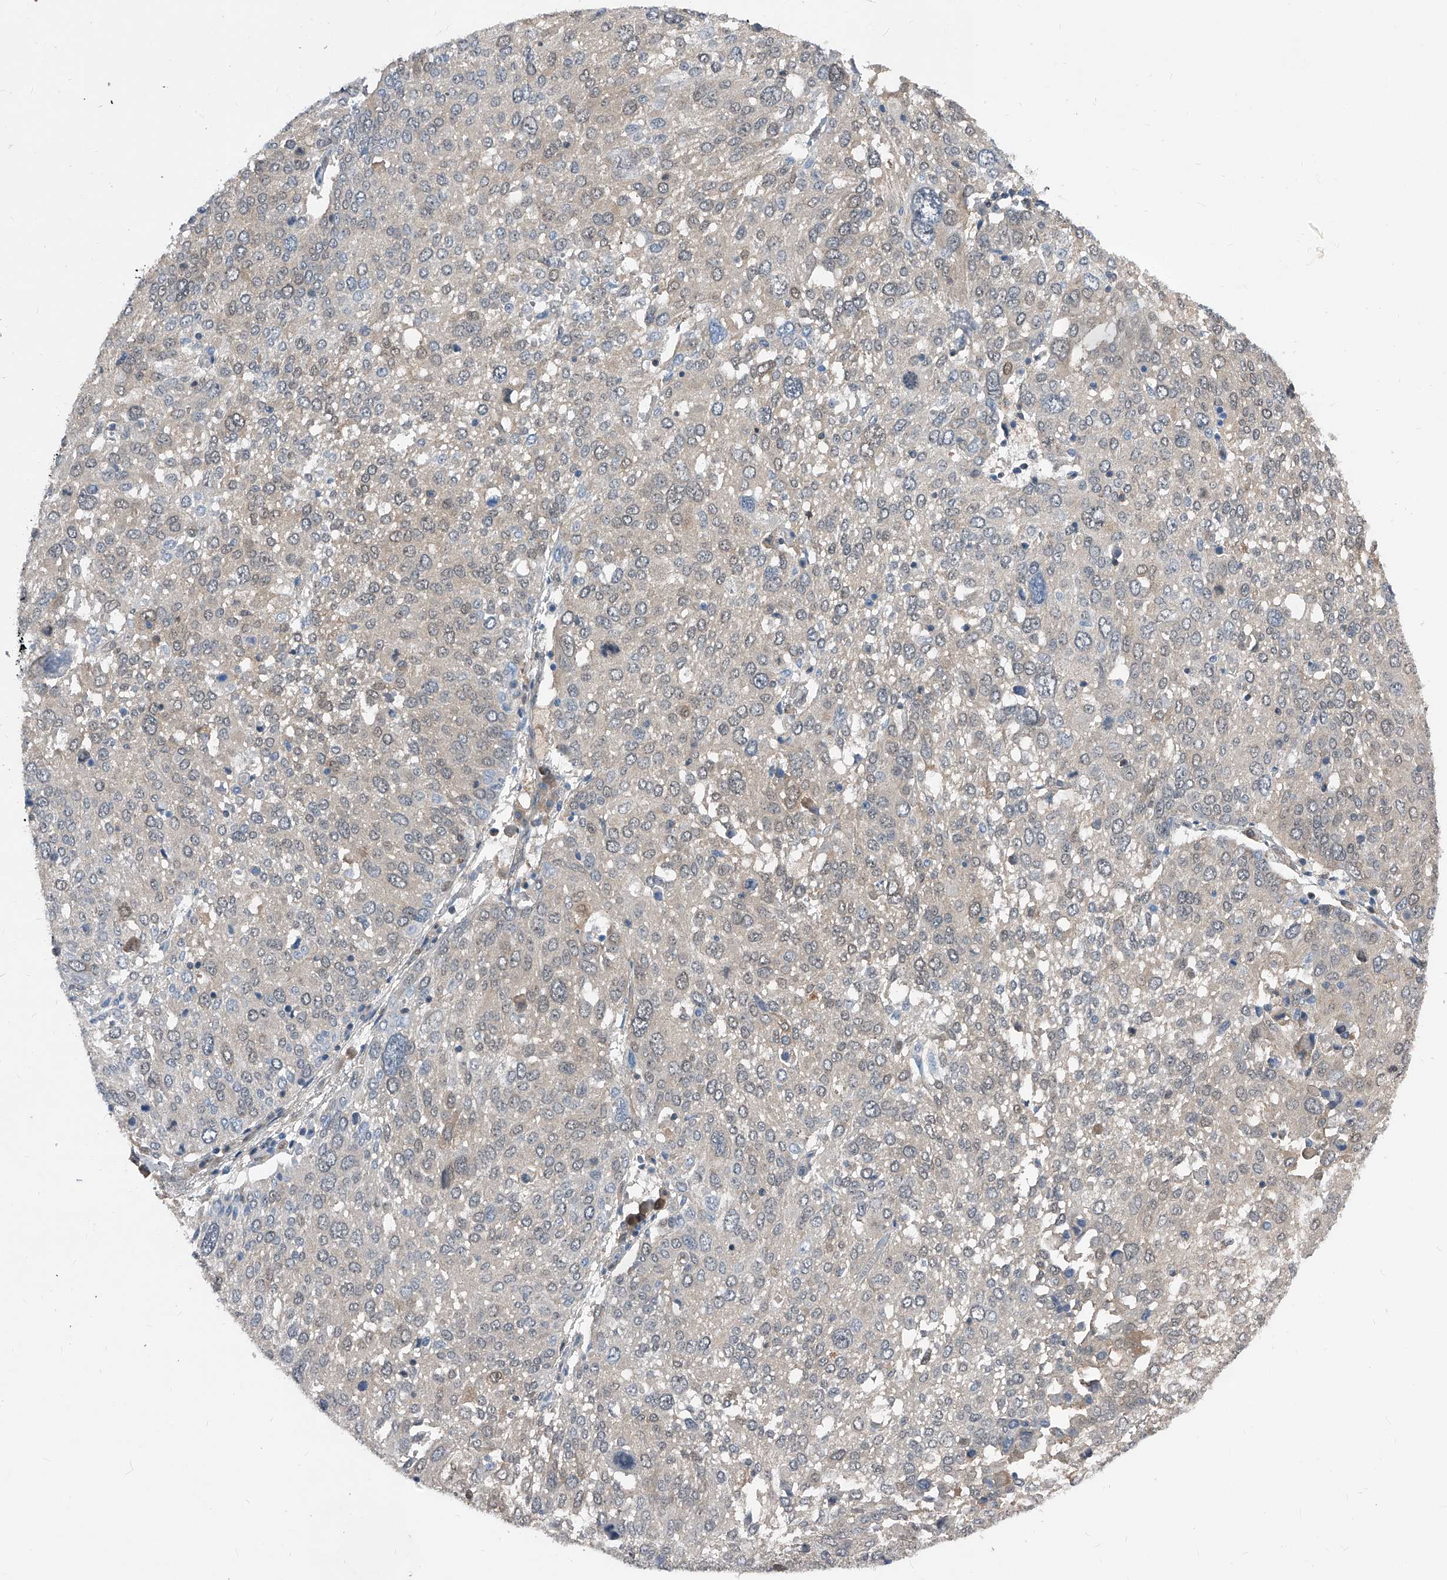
{"staining": {"intensity": "negative", "quantity": "none", "location": "none"}, "tissue": "lung cancer", "cell_type": "Tumor cells", "image_type": "cancer", "snomed": [{"axis": "morphology", "description": "Squamous cell carcinoma, NOS"}, {"axis": "topography", "description": "Lung"}], "caption": "This is an immunohistochemistry (IHC) image of lung cancer (squamous cell carcinoma). There is no positivity in tumor cells.", "gene": "MAP2K6", "patient": {"sex": "male", "age": 65}}